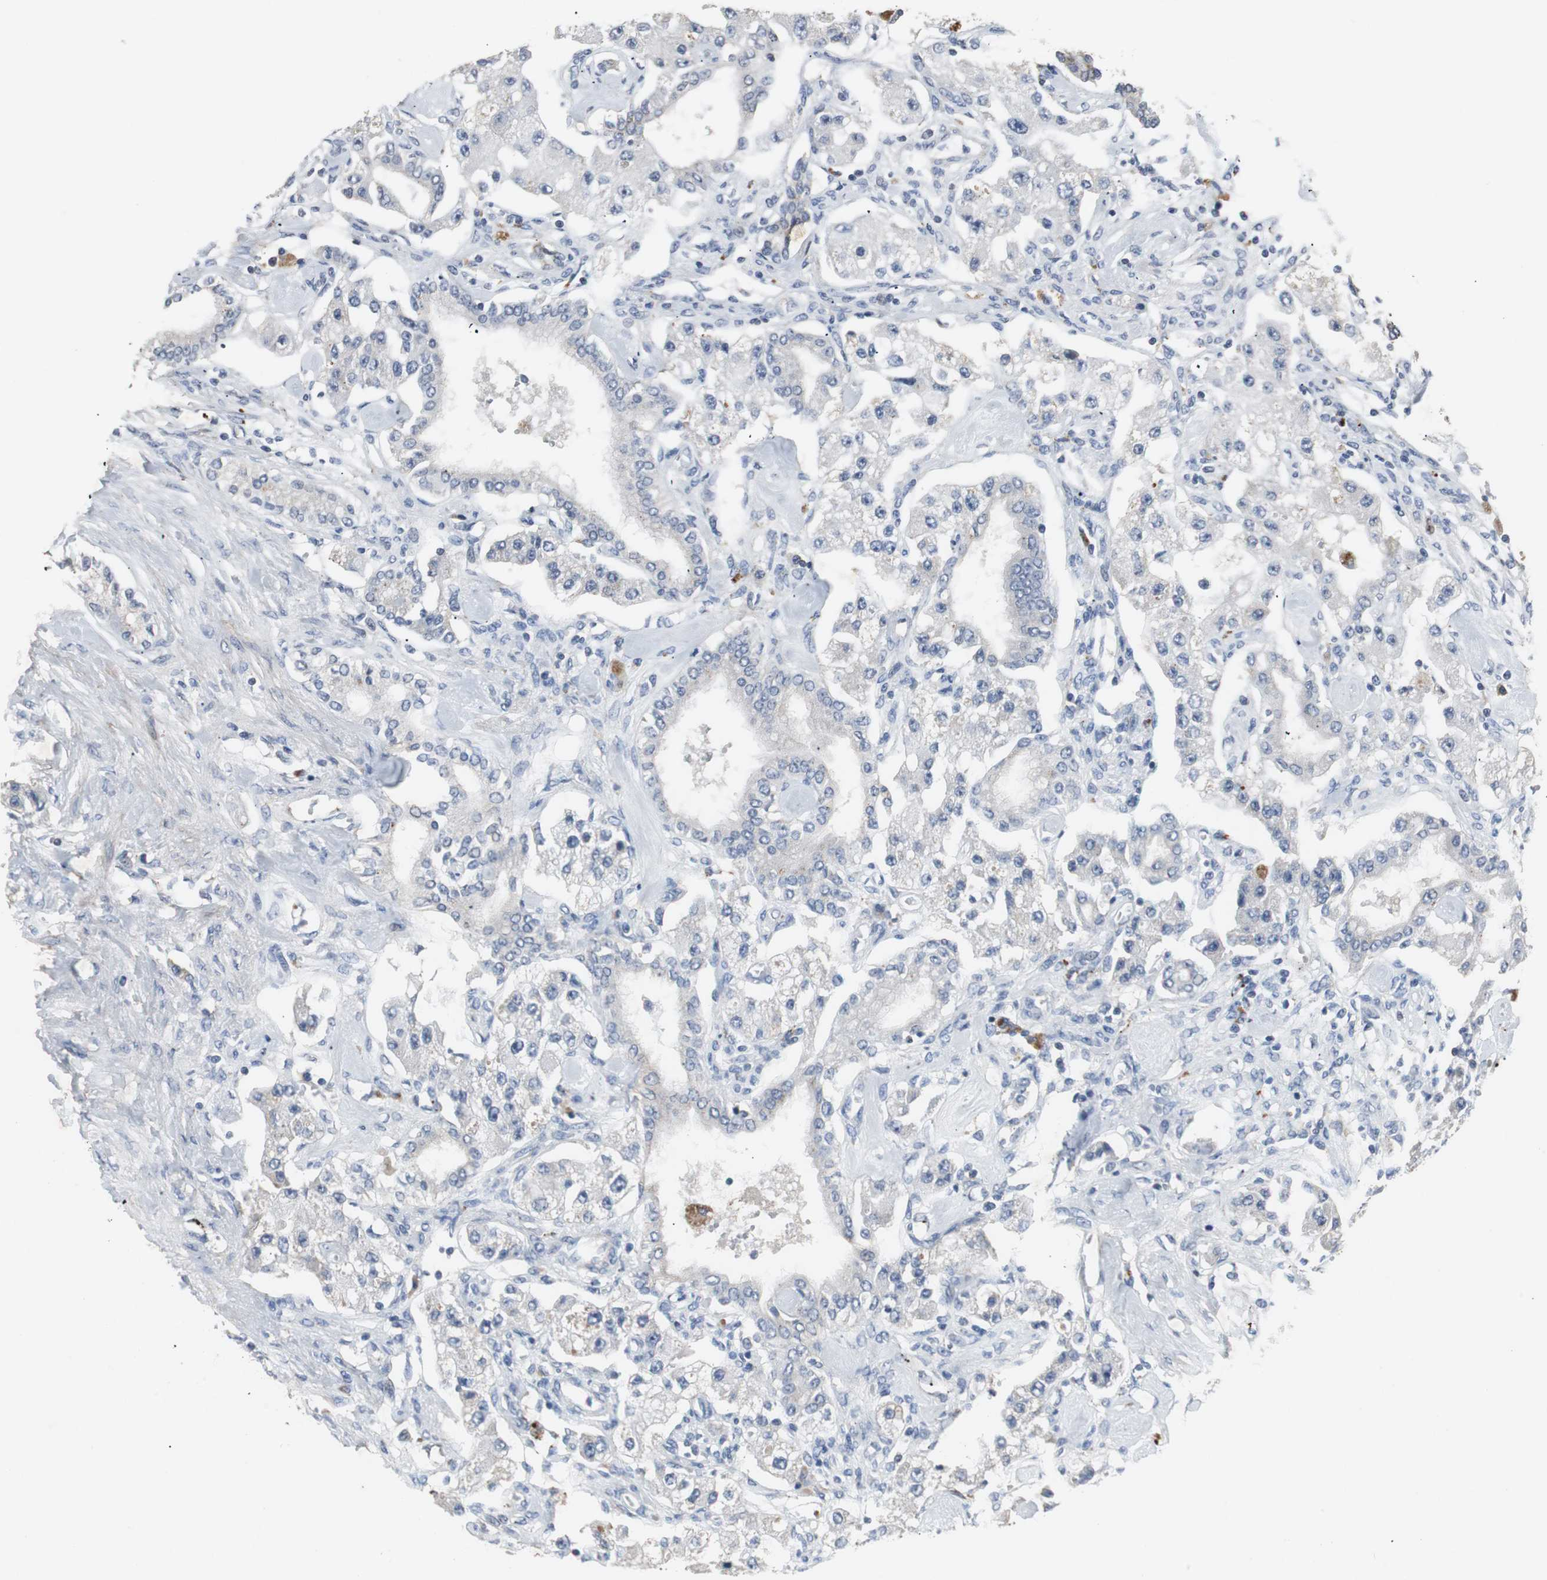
{"staining": {"intensity": "negative", "quantity": "none", "location": "none"}, "tissue": "carcinoid", "cell_type": "Tumor cells", "image_type": "cancer", "snomed": [{"axis": "morphology", "description": "Carcinoid, malignant, NOS"}, {"axis": "topography", "description": "Pancreas"}], "caption": "DAB immunohistochemical staining of carcinoid shows no significant positivity in tumor cells.", "gene": "PCYT1B", "patient": {"sex": "male", "age": 41}}